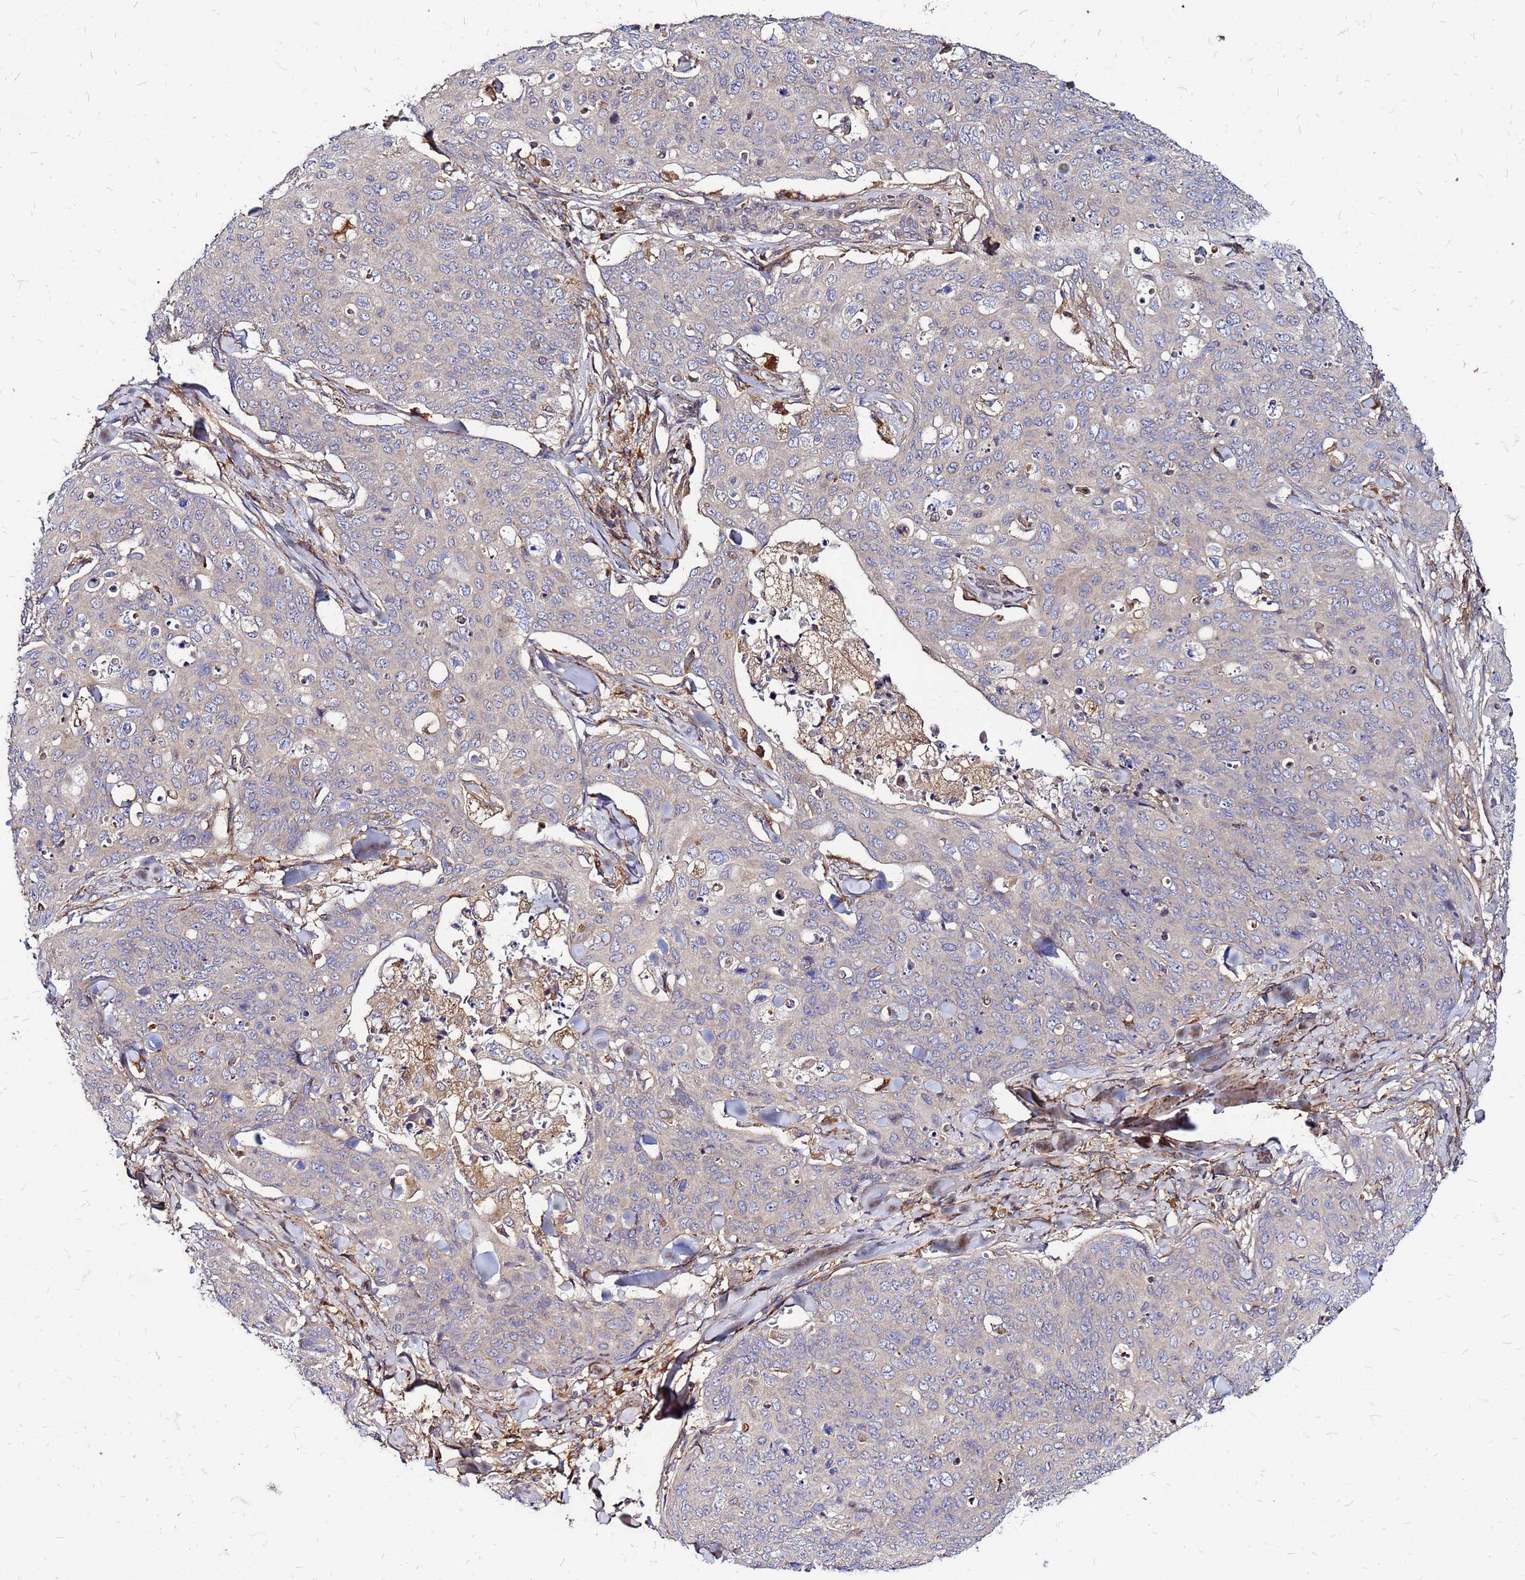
{"staining": {"intensity": "negative", "quantity": "none", "location": "none"}, "tissue": "skin cancer", "cell_type": "Tumor cells", "image_type": "cancer", "snomed": [{"axis": "morphology", "description": "Squamous cell carcinoma, NOS"}, {"axis": "topography", "description": "Skin"}, {"axis": "topography", "description": "Vulva"}], "caption": "High power microscopy micrograph of an IHC photomicrograph of skin cancer, revealing no significant staining in tumor cells. (DAB (3,3'-diaminobenzidine) immunohistochemistry (IHC) with hematoxylin counter stain).", "gene": "CYBC1", "patient": {"sex": "female", "age": 85}}